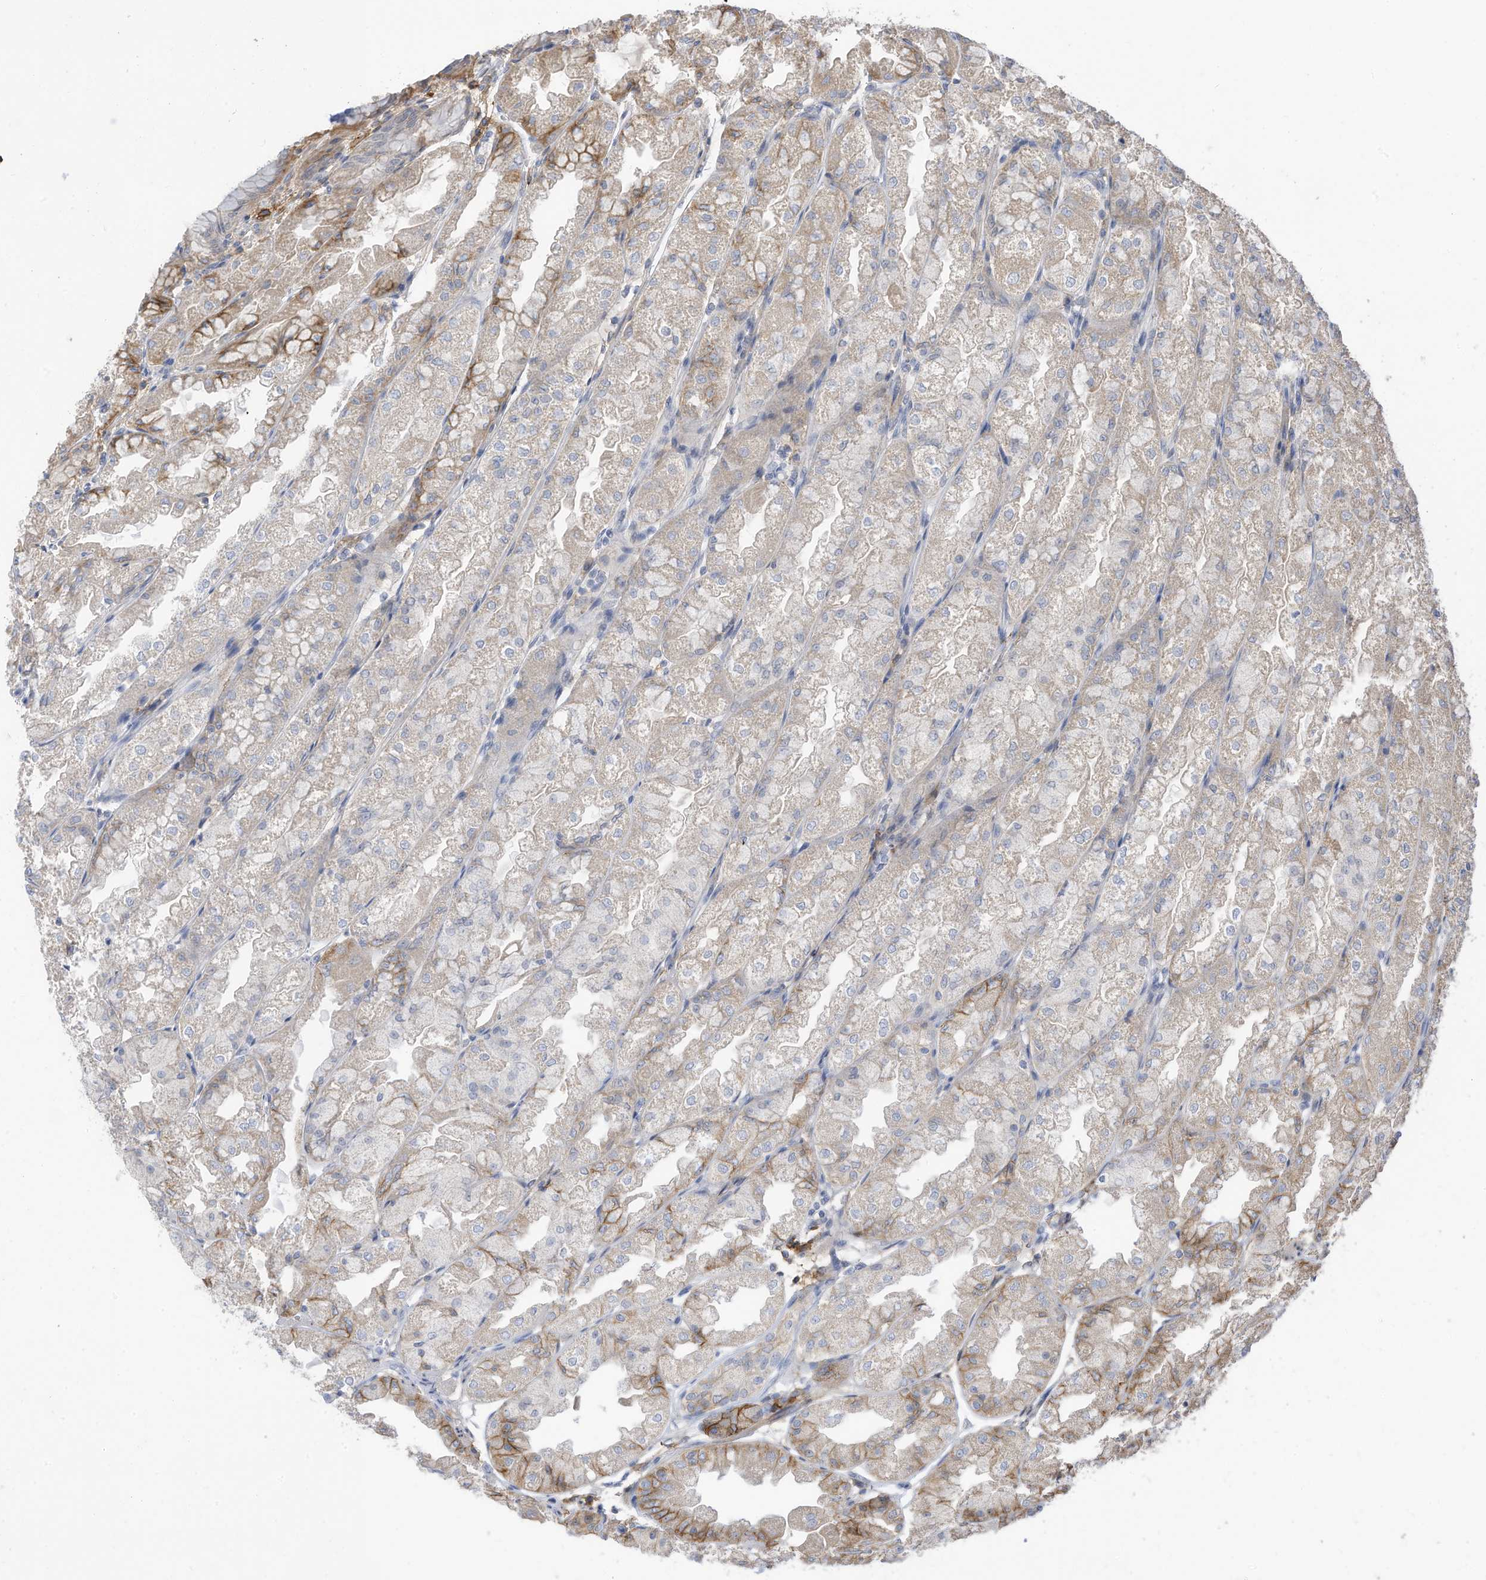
{"staining": {"intensity": "strong", "quantity": "25%-75%", "location": "cytoplasmic/membranous"}, "tissue": "stomach", "cell_type": "Glandular cells", "image_type": "normal", "snomed": [{"axis": "morphology", "description": "Normal tissue, NOS"}, {"axis": "topography", "description": "Stomach, upper"}], "caption": "The image reveals immunohistochemical staining of normal stomach. There is strong cytoplasmic/membranous positivity is seen in approximately 25%-75% of glandular cells. (DAB (3,3'-diaminobenzidine) IHC, brown staining for protein, blue staining for nuclei).", "gene": "SLC1A5", "patient": {"sex": "male", "age": 47}}